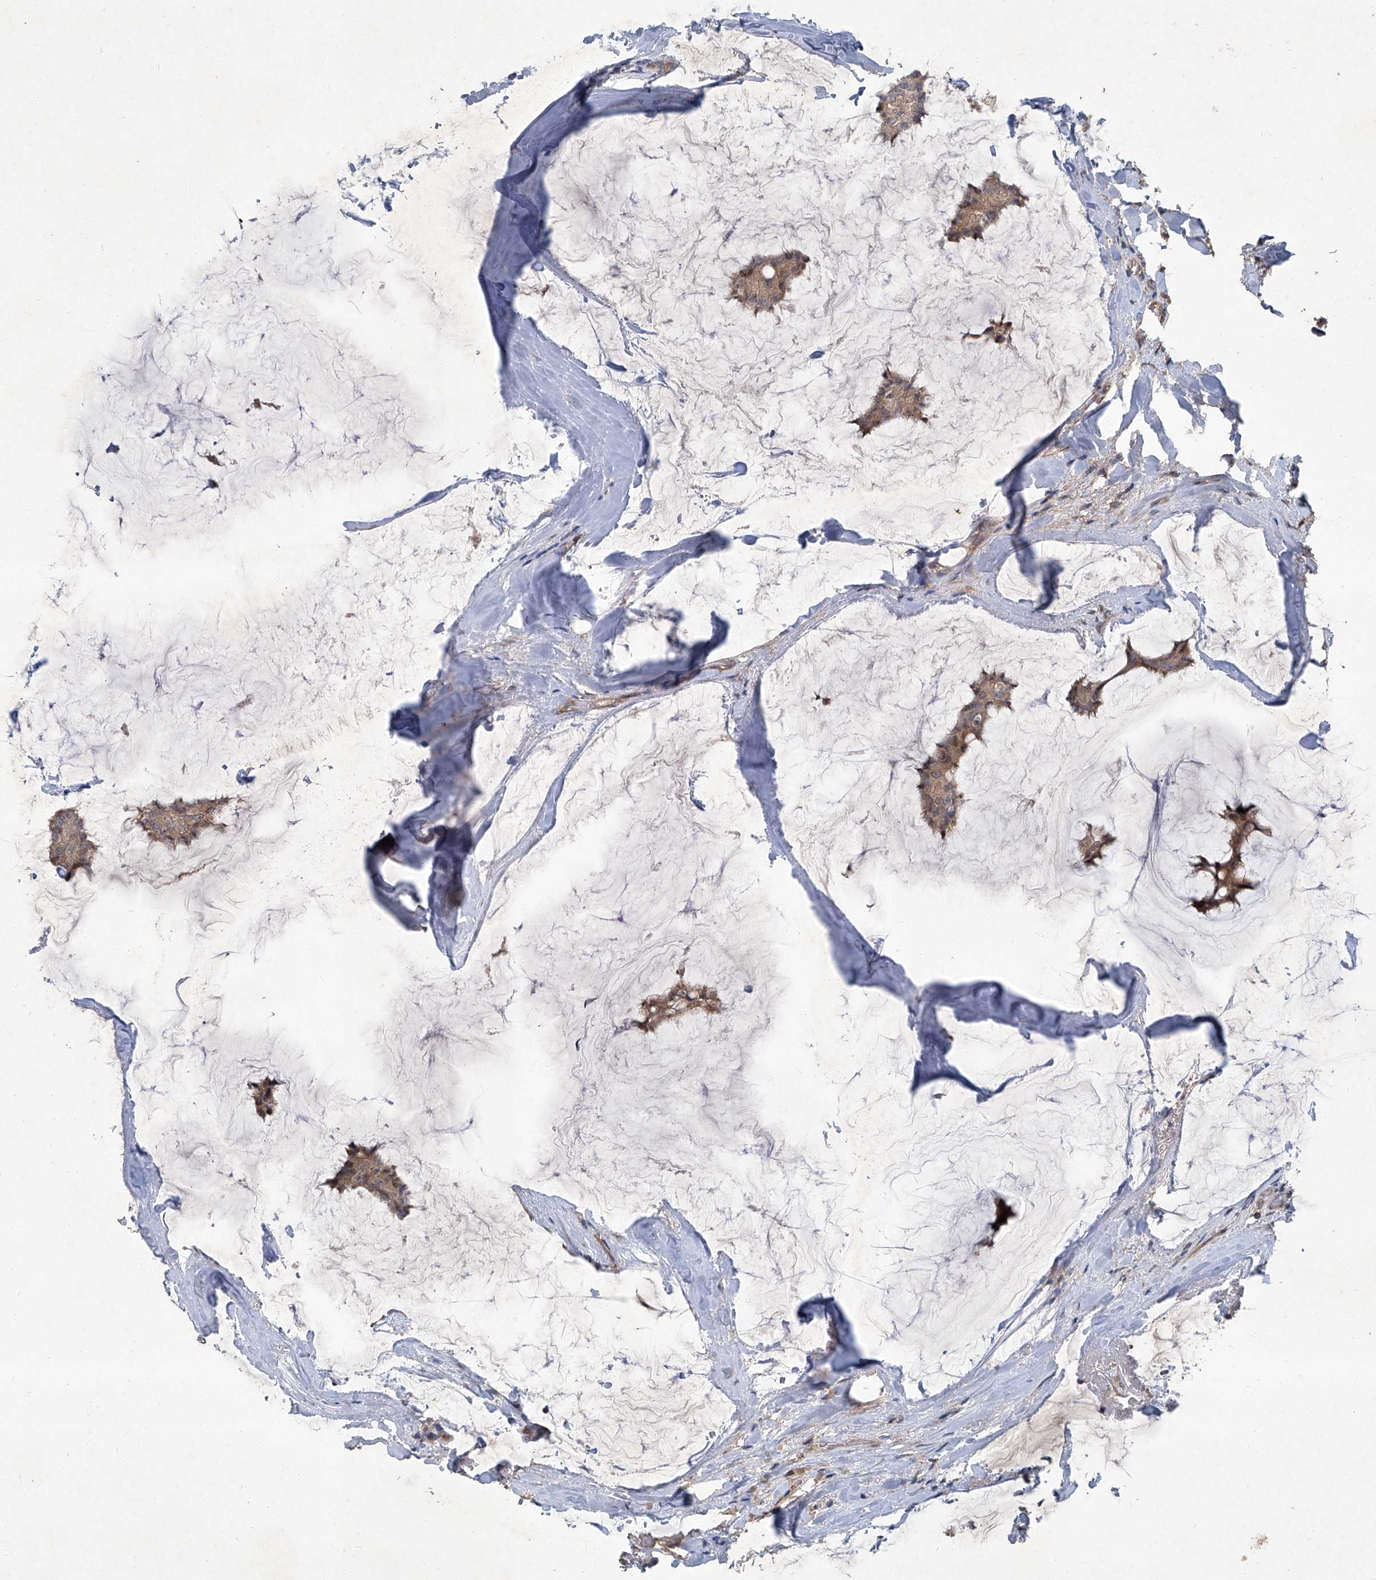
{"staining": {"intensity": "moderate", "quantity": ">75%", "location": "cytoplasmic/membranous,nuclear"}, "tissue": "breast cancer", "cell_type": "Tumor cells", "image_type": "cancer", "snomed": [{"axis": "morphology", "description": "Duct carcinoma"}, {"axis": "topography", "description": "Breast"}], "caption": "A histopathology image of breast intraductal carcinoma stained for a protein demonstrates moderate cytoplasmic/membranous and nuclear brown staining in tumor cells. (IHC, brightfield microscopy, high magnification).", "gene": "ANKRD34A", "patient": {"sex": "female", "age": 93}}